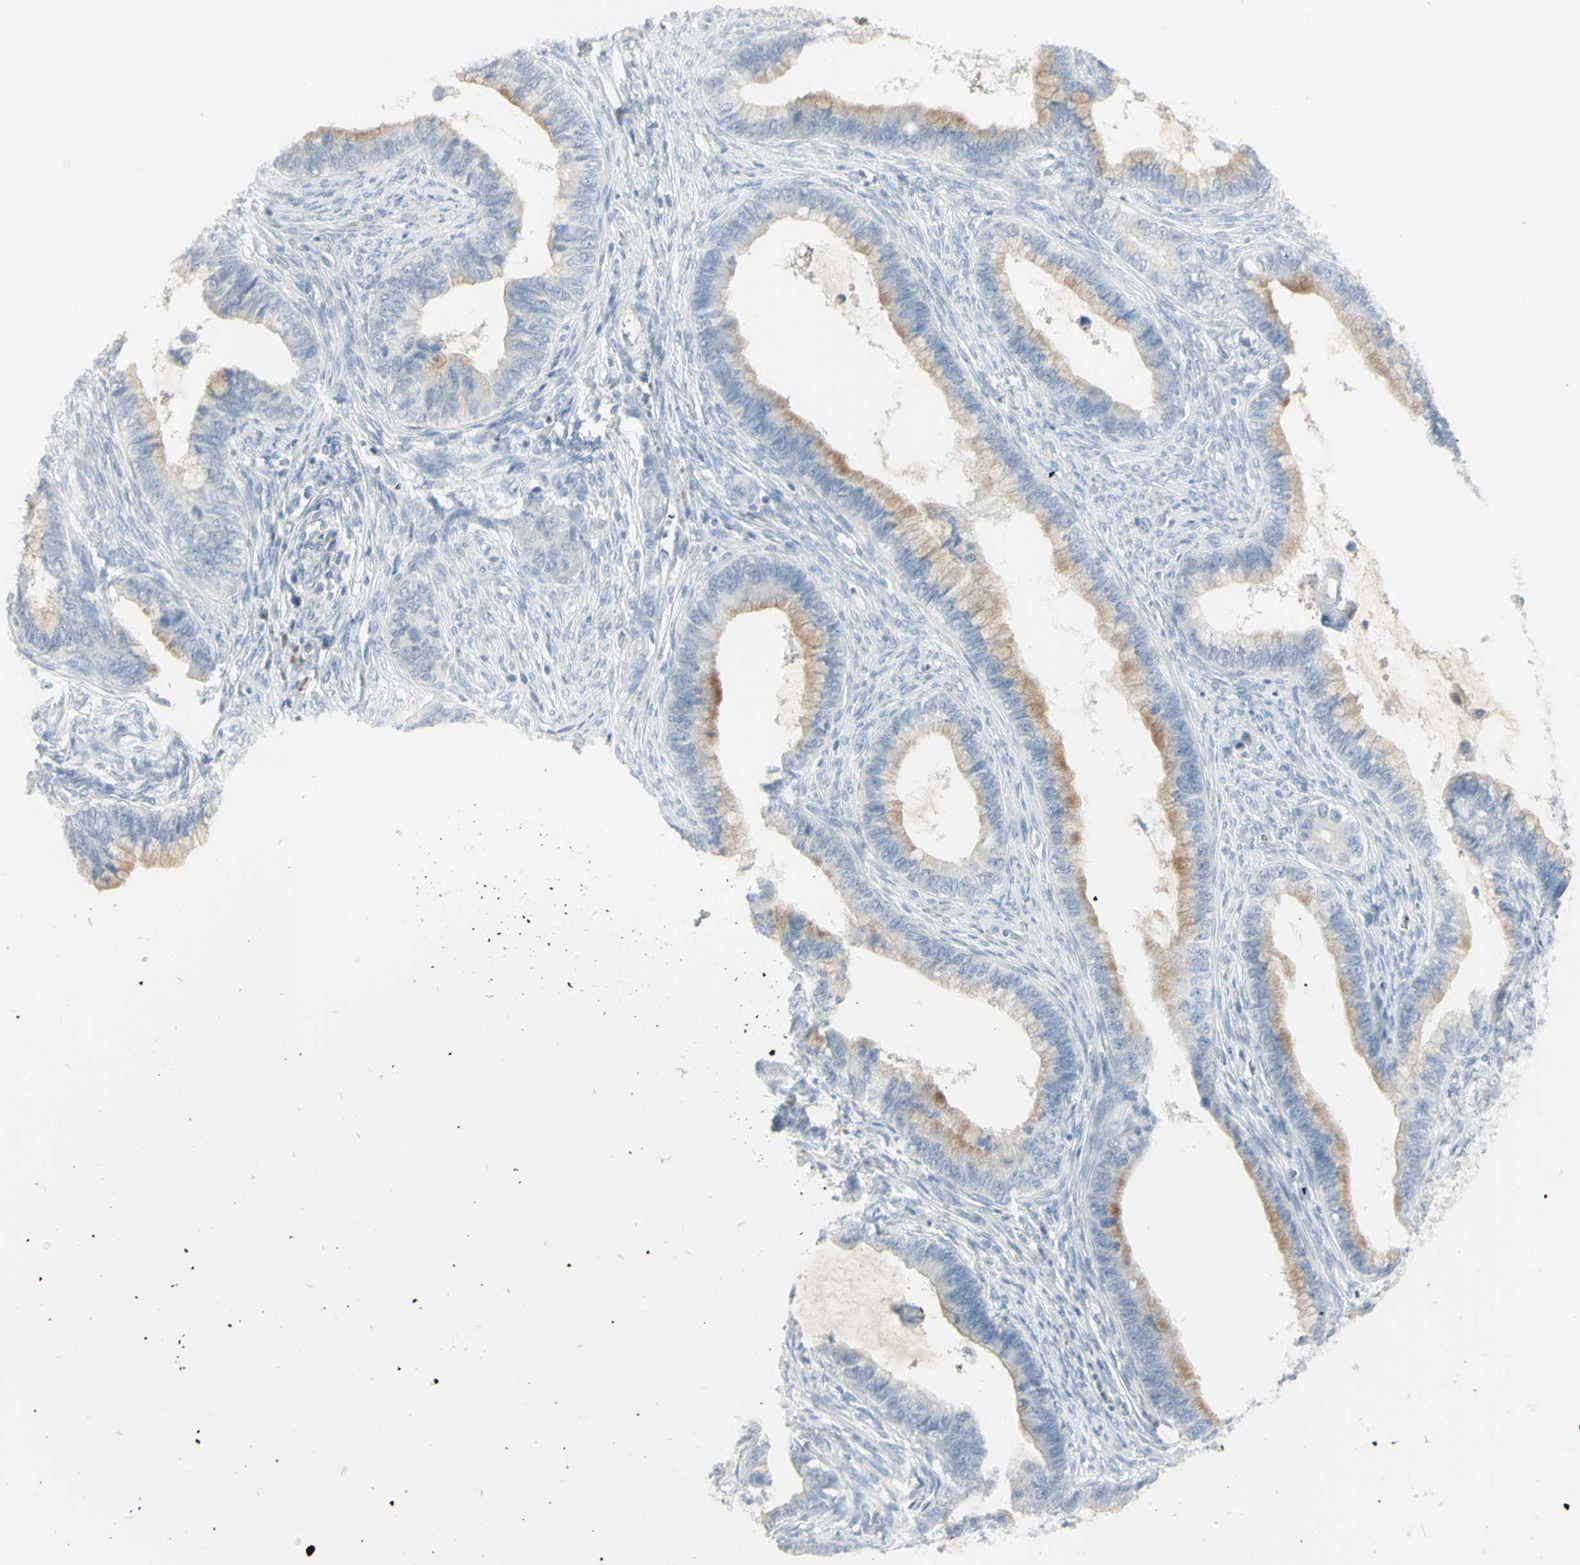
{"staining": {"intensity": "weak", "quantity": "25%-75%", "location": "cytoplasmic/membranous"}, "tissue": "cervical cancer", "cell_type": "Tumor cells", "image_type": "cancer", "snomed": [{"axis": "morphology", "description": "Adenocarcinoma, NOS"}, {"axis": "topography", "description": "Cervix"}], "caption": "Cervical cancer tissue displays weak cytoplasmic/membranous staining in approximately 25%-75% of tumor cells, visualized by immunohistochemistry.", "gene": "PIP", "patient": {"sex": "female", "age": 44}}